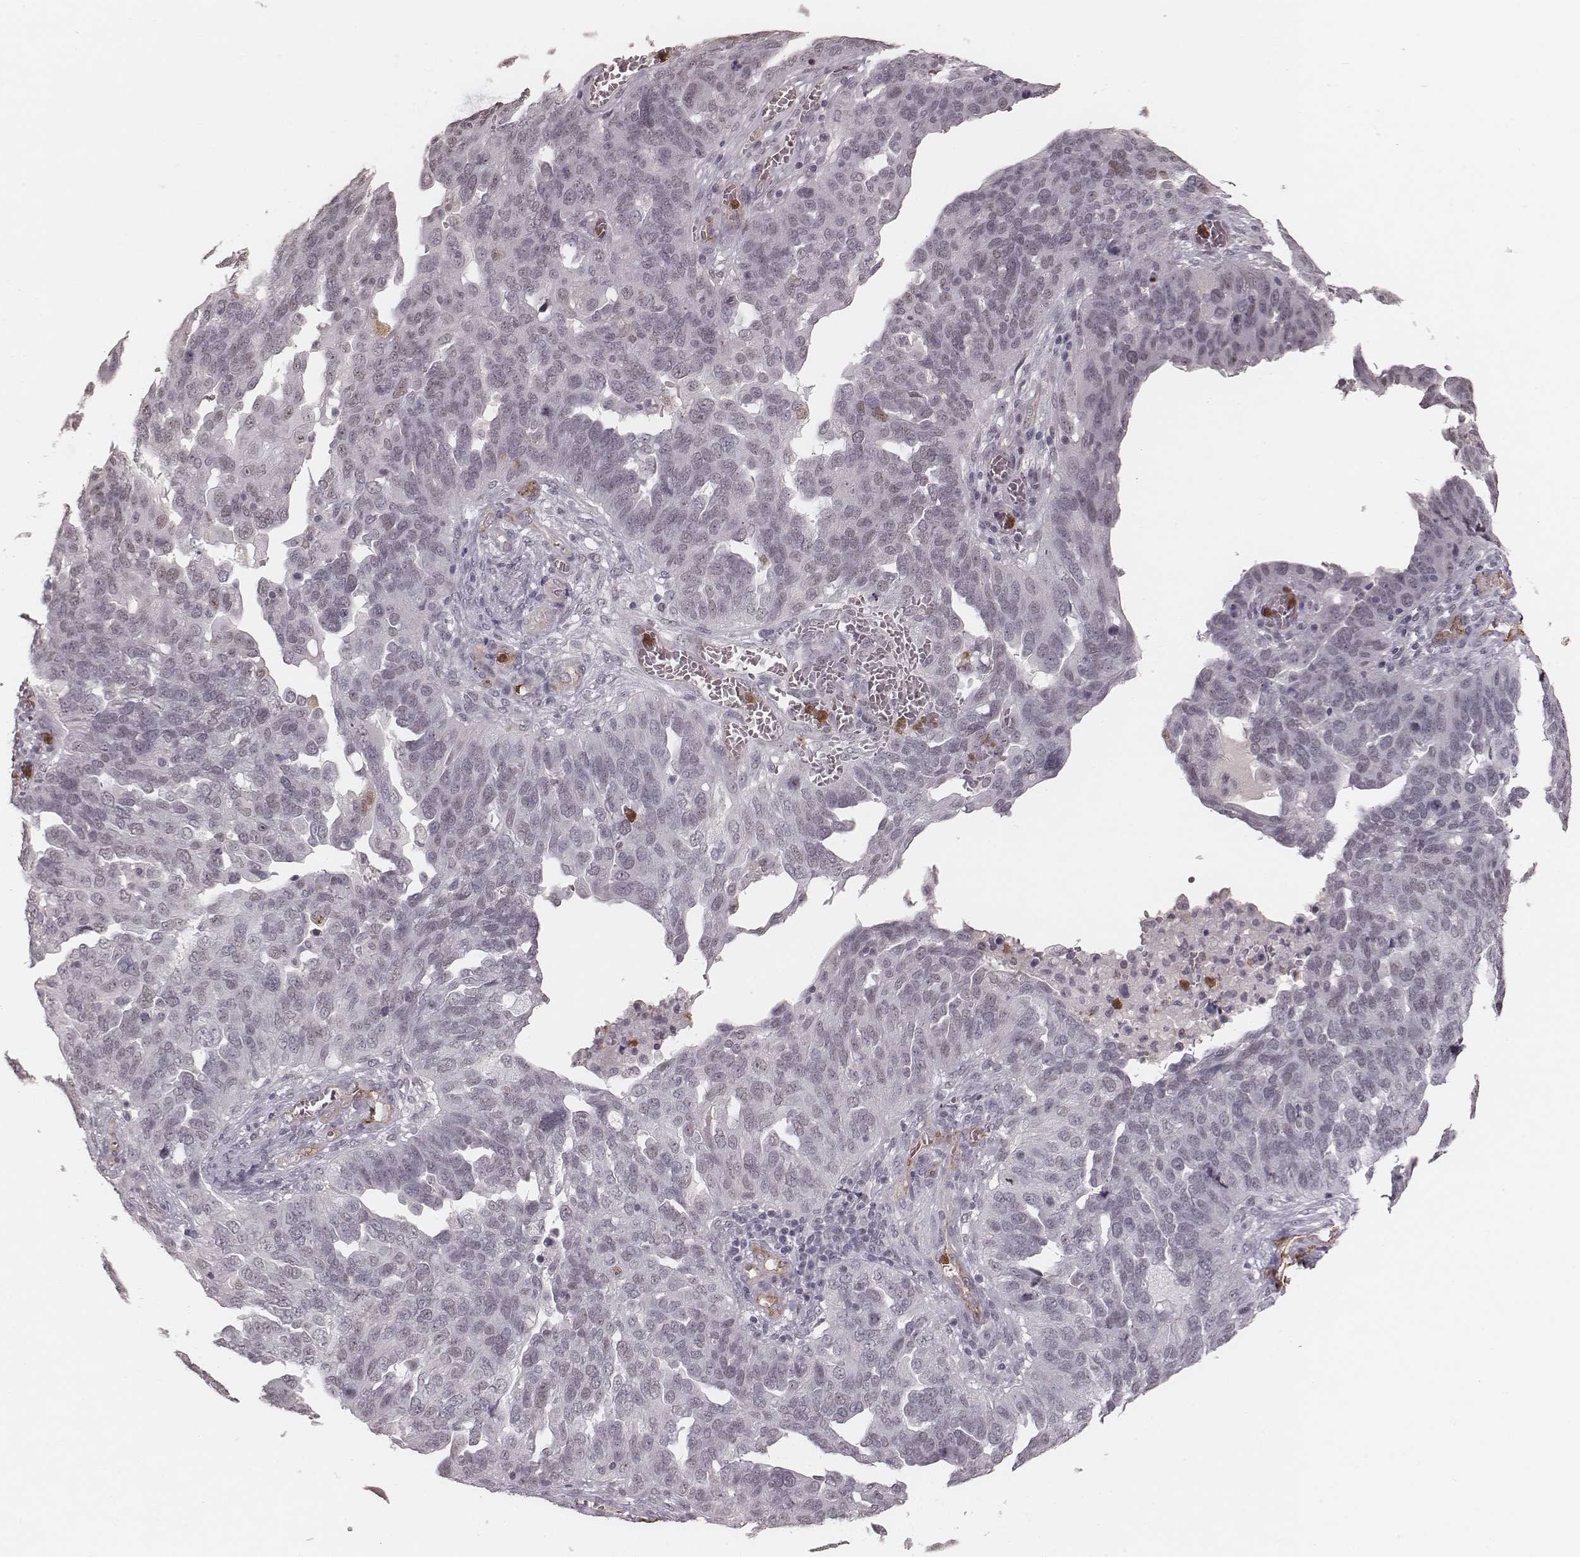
{"staining": {"intensity": "negative", "quantity": "none", "location": "none"}, "tissue": "ovarian cancer", "cell_type": "Tumor cells", "image_type": "cancer", "snomed": [{"axis": "morphology", "description": "Carcinoma, endometroid"}, {"axis": "topography", "description": "Soft tissue"}, {"axis": "topography", "description": "Ovary"}], "caption": "Ovarian endometroid carcinoma was stained to show a protein in brown. There is no significant positivity in tumor cells.", "gene": "KITLG", "patient": {"sex": "female", "age": 52}}